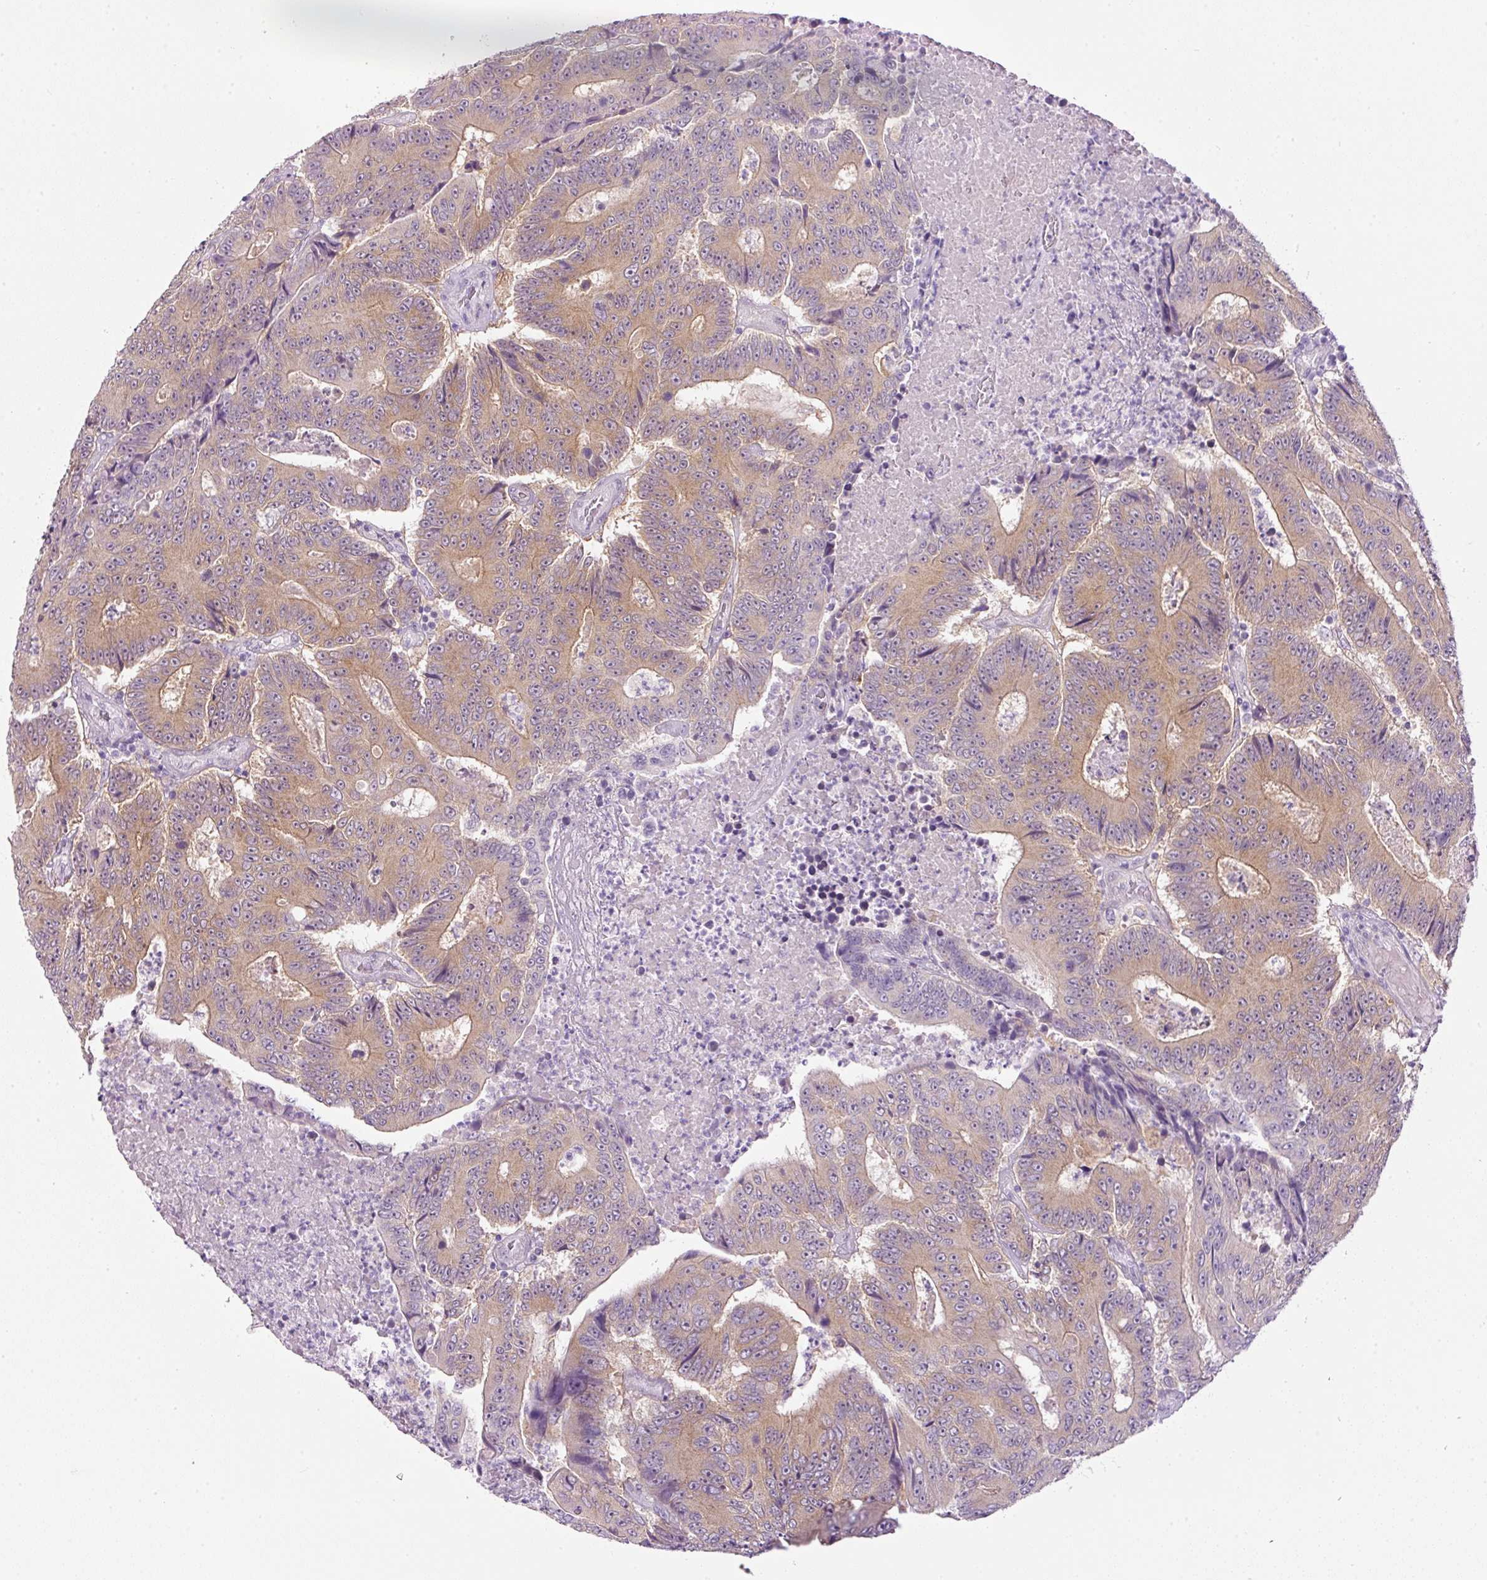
{"staining": {"intensity": "moderate", "quantity": ">75%", "location": "cytoplasmic/membranous"}, "tissue": "colorectal cancer", "cell_type": "Tumor cells", "image_type": "cancer", "snomed": [{"axis": "morphology", "description": "Adenocarcinoma, NOS"}, {"axis": "topography", "description": "Colon"}], "caption": "Protein staining of adenocarcinoma (colorectal) tissue displays moderate cytoplasmic/membranous expression in about >75% of tumor cells. The protein is stained brown, and the nuclei are stained in blue (DAB (3,3'-diaminobenzidine) IHC with brightfield microscopy, high magnification).", "gene": "SRC", "patient": {"sex": "male", "age": 83}}